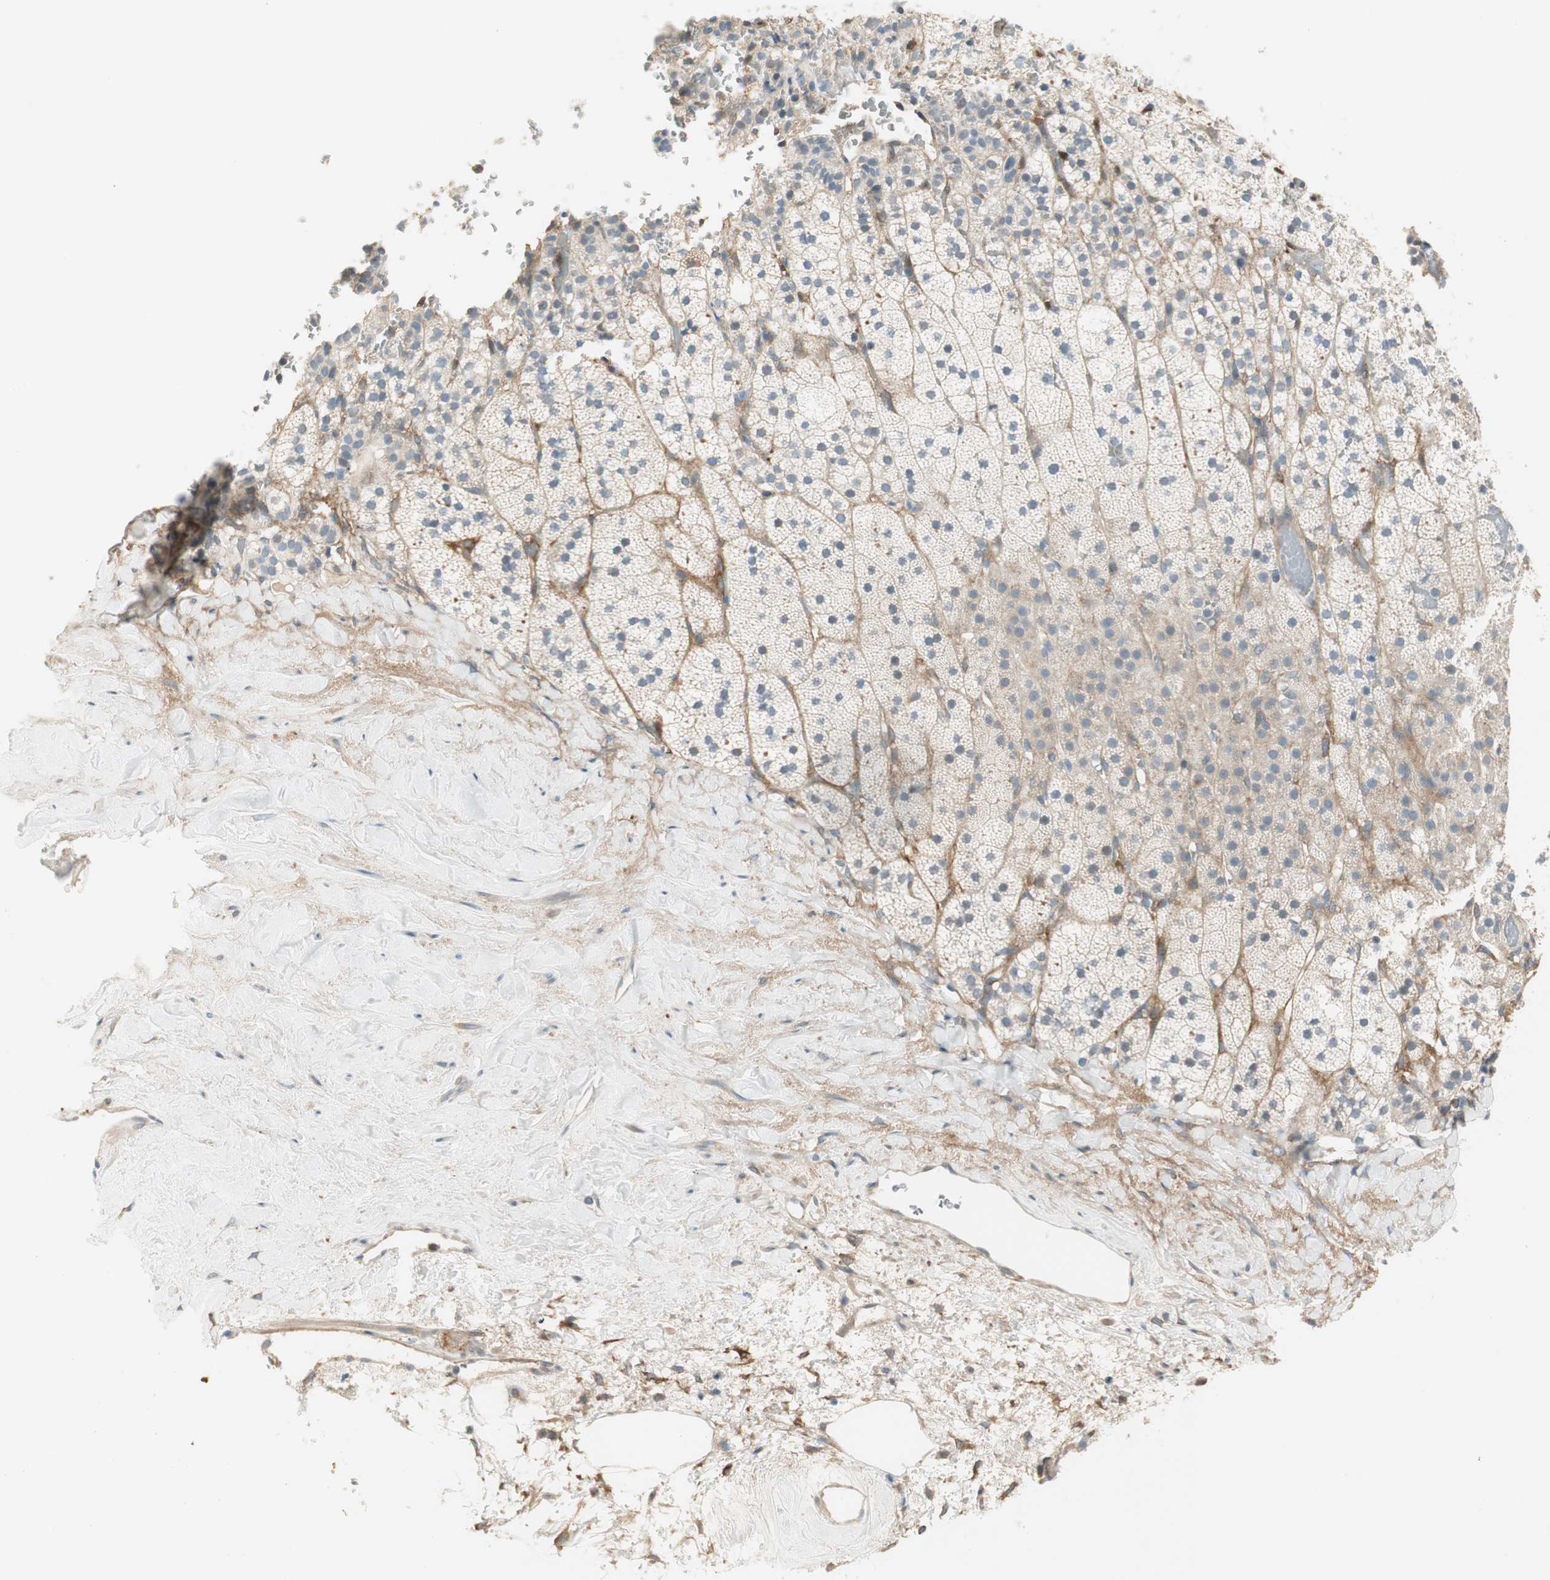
{"staining": {"intensity": "weak", "quantity": "25%-75%", "location": "cytoplasmic/membranous"}, "tissue": "adrenal gland", "cell_type": "Glandular cells", "image_type": "normal", "snomed": [{"axis": "morphology", "description": "Normal tissue, NOS"}, {"axis": "topography", "description": "Adrenal gland"}], "caption": "The micrograph reveals a brown stain indicating the presence of a protein in the cytoplasmic/membranous of glandular cells in adrenal gland.", "gene": "STON1", "patient": {"sex": "male", "age": 35}}